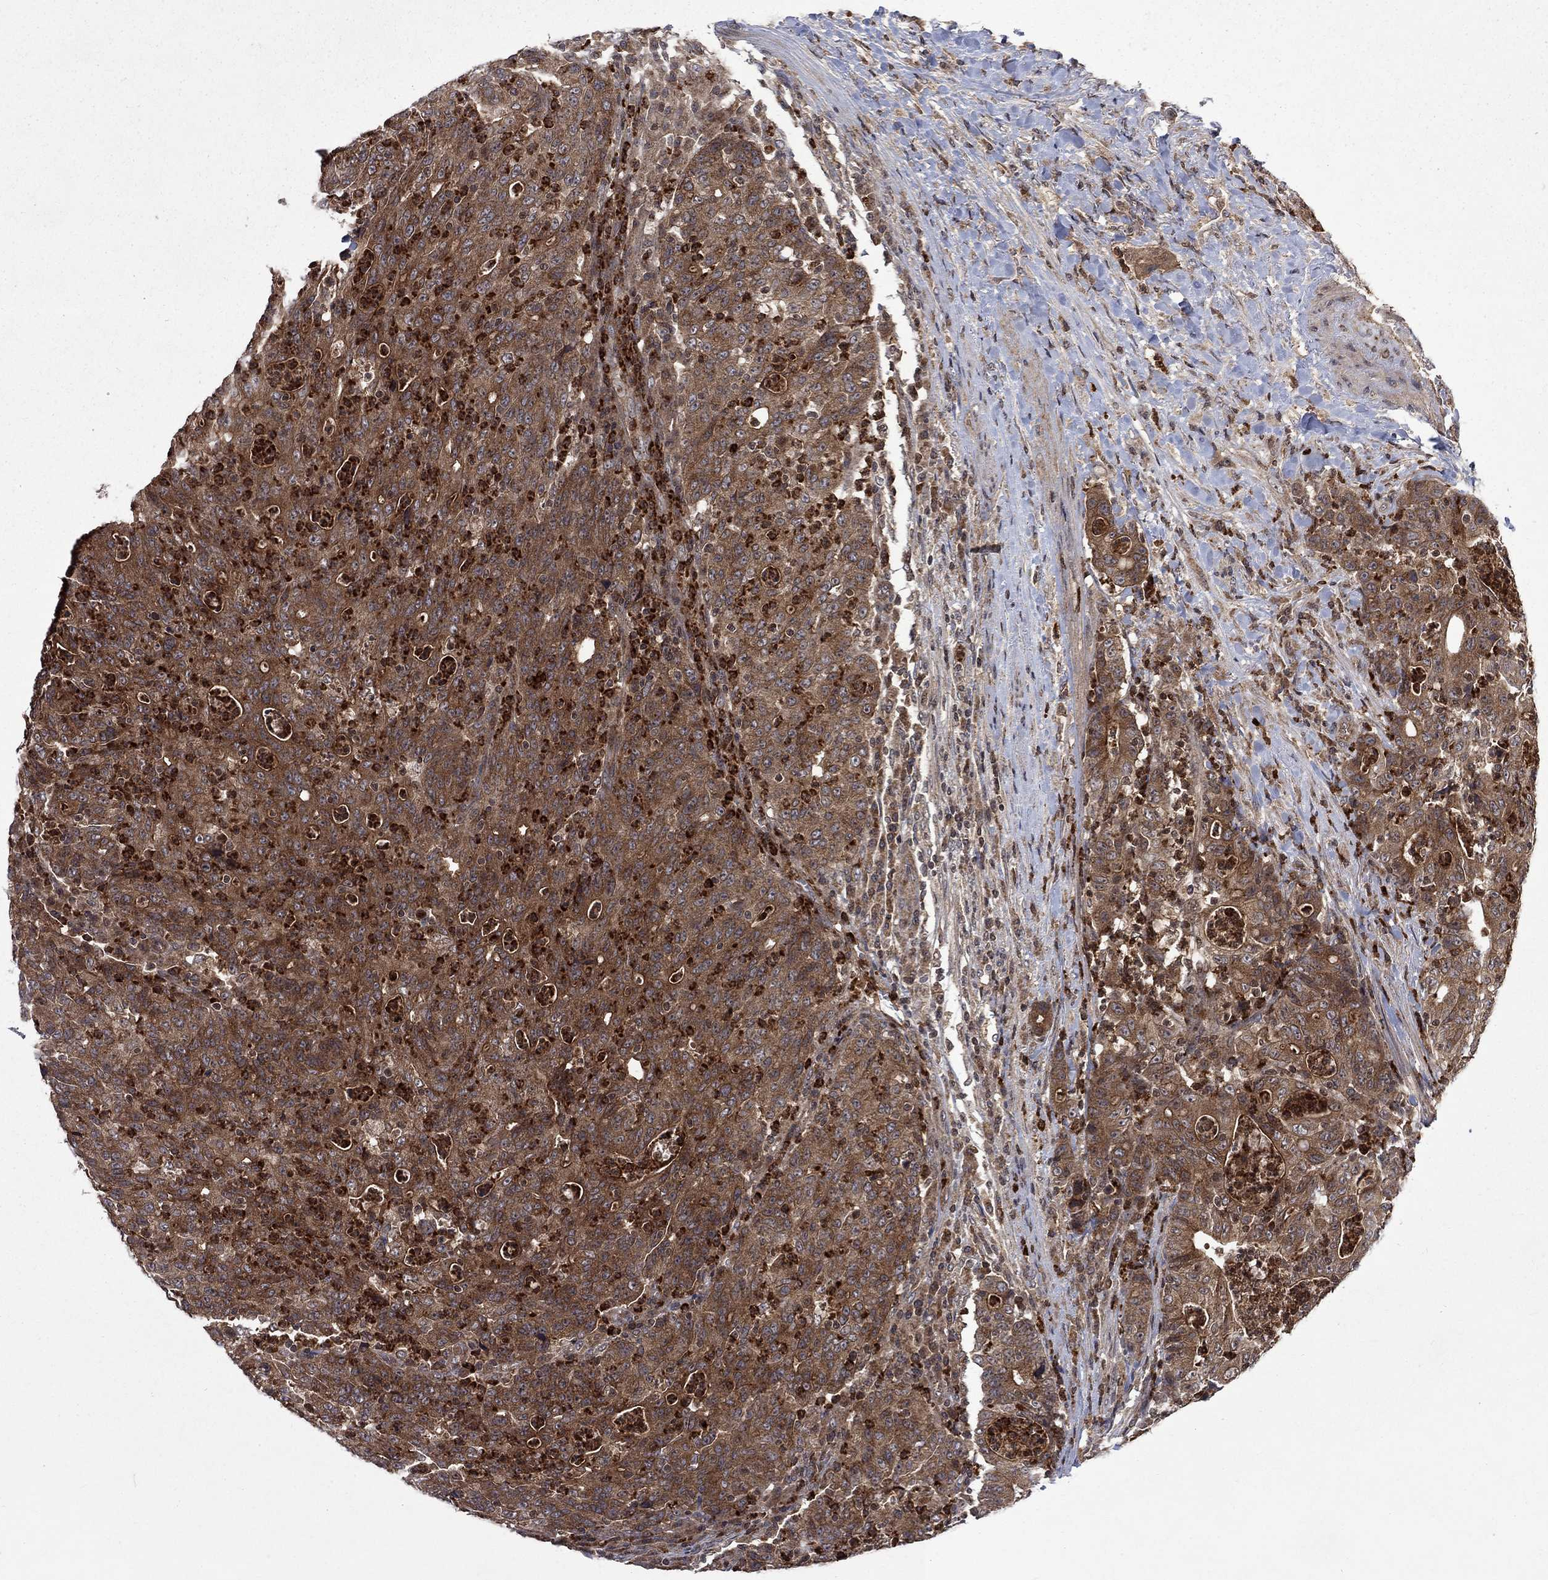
{"staining": {"intensity": "moderate", "quantity": ">75%", "location": "cytoplasmic/membranous"}, "tissue": "colorectal cancer", "cell_type": "Tumor cells", "image_type": "cancer", "snomed": [{"axis": "morphology", "description": "Adenocarcinoma, NOS"}, {"axis": "topography", "description": "Colon"}], "caption": "Immunohistochemistry (IHC) staining of colorectal cancer (adenocarcinoma), which displays medium levels of moderate cytoplasmic/membranous staining in about >75% of tumor cells indicating moderate cytoplasmic/membranous protein positivity. The staining was performed using DAB (brown) for protein detection and nuclei were counterstained in hematoxylin (blue).", "gene": "TMEM33", "patient": {"sex": "male", "age": 70}}